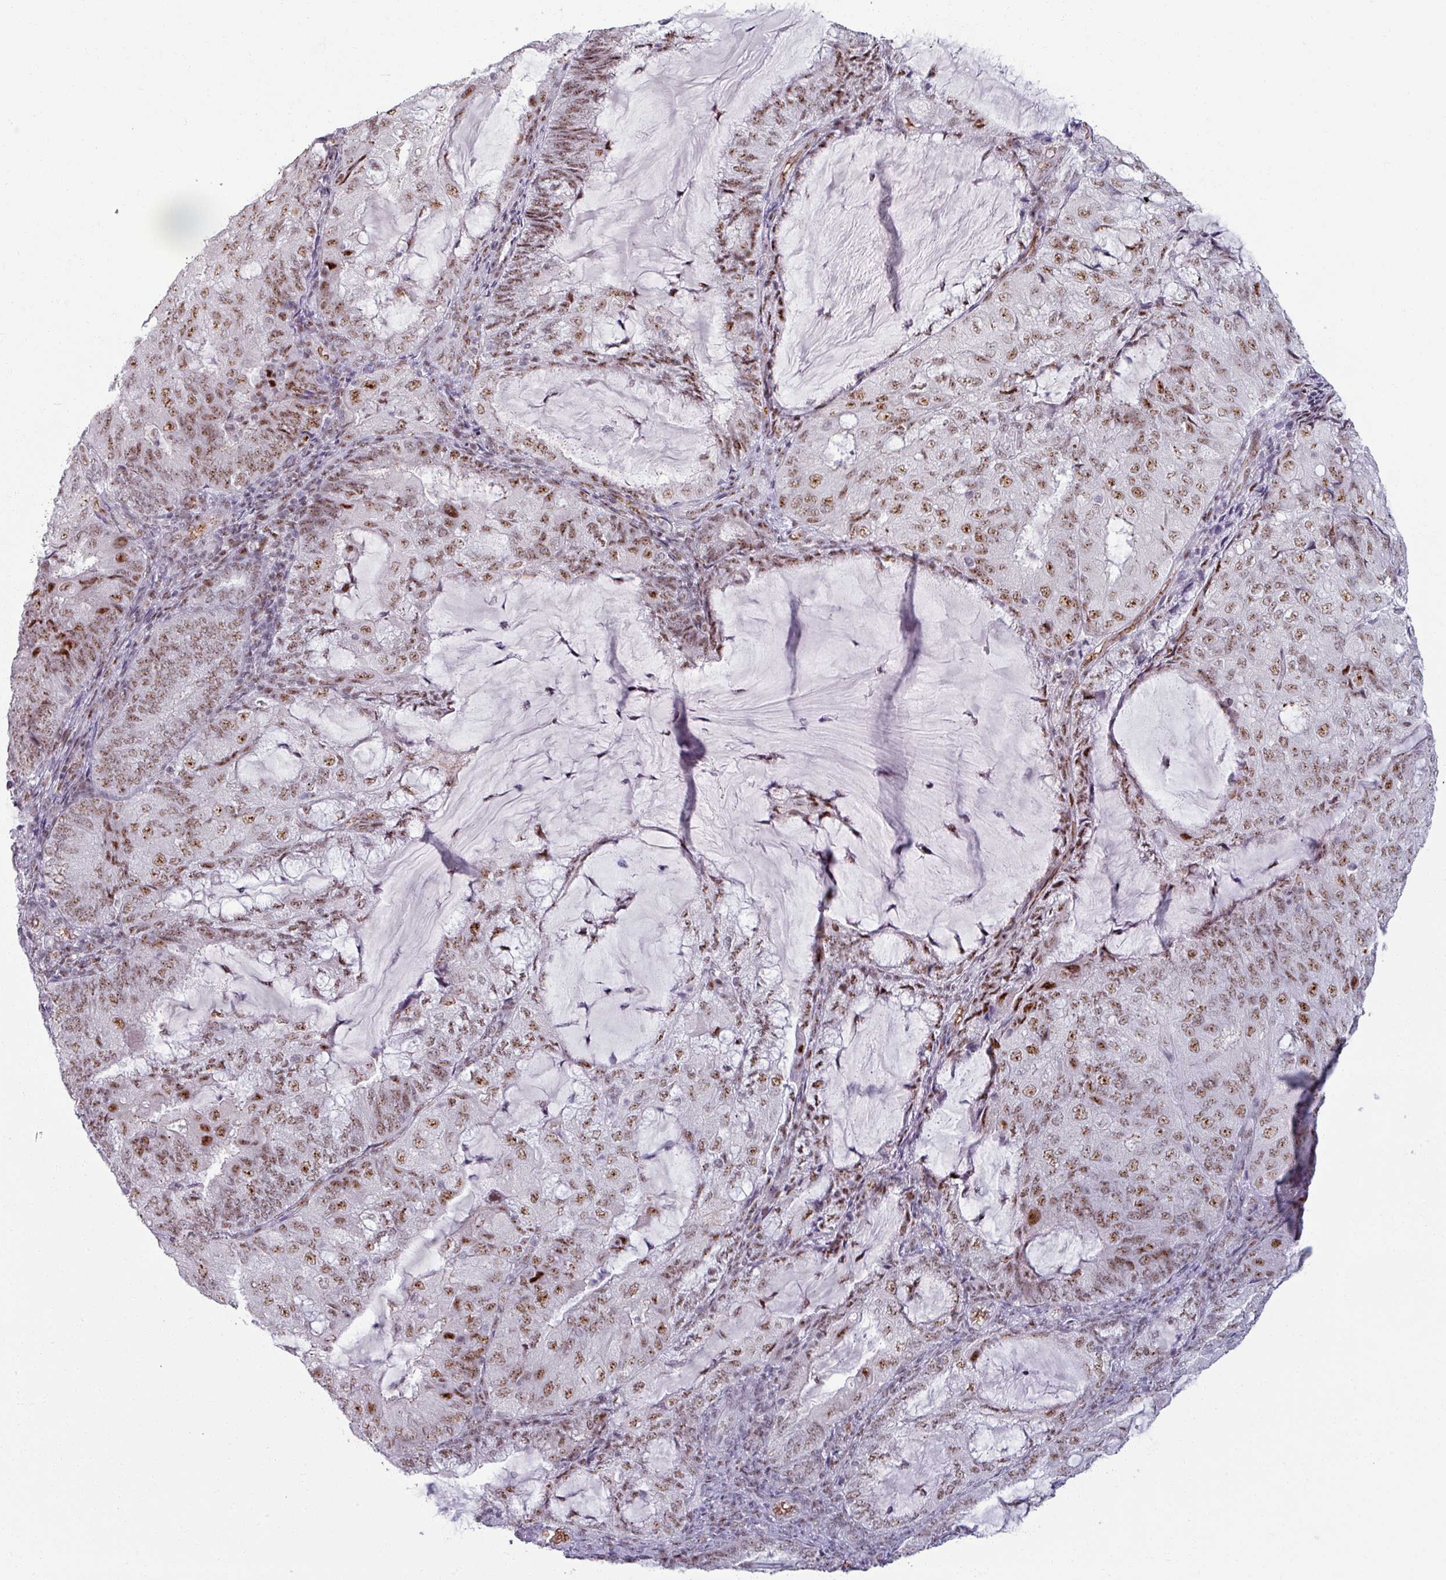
{"staining": {"intensity": "moderate", "quantity": ">75%", "location": "nuclear"}, "tissue": "endometrial cancer", "cell_type": "Tumor cells", "image_type": "cancer", "snomed": [{"axis": "morphology", "description": "Adenocarcinoma, NOS"}, {"axis": "topography", "description": "Endometrium"}], "caption": "The immunohistochemical stain labels moderate nuclear staining in tumor cells of endometrial cancer tissue.", "gene": "NCOR1", "patient": {"sex": "female", "age": 81}}